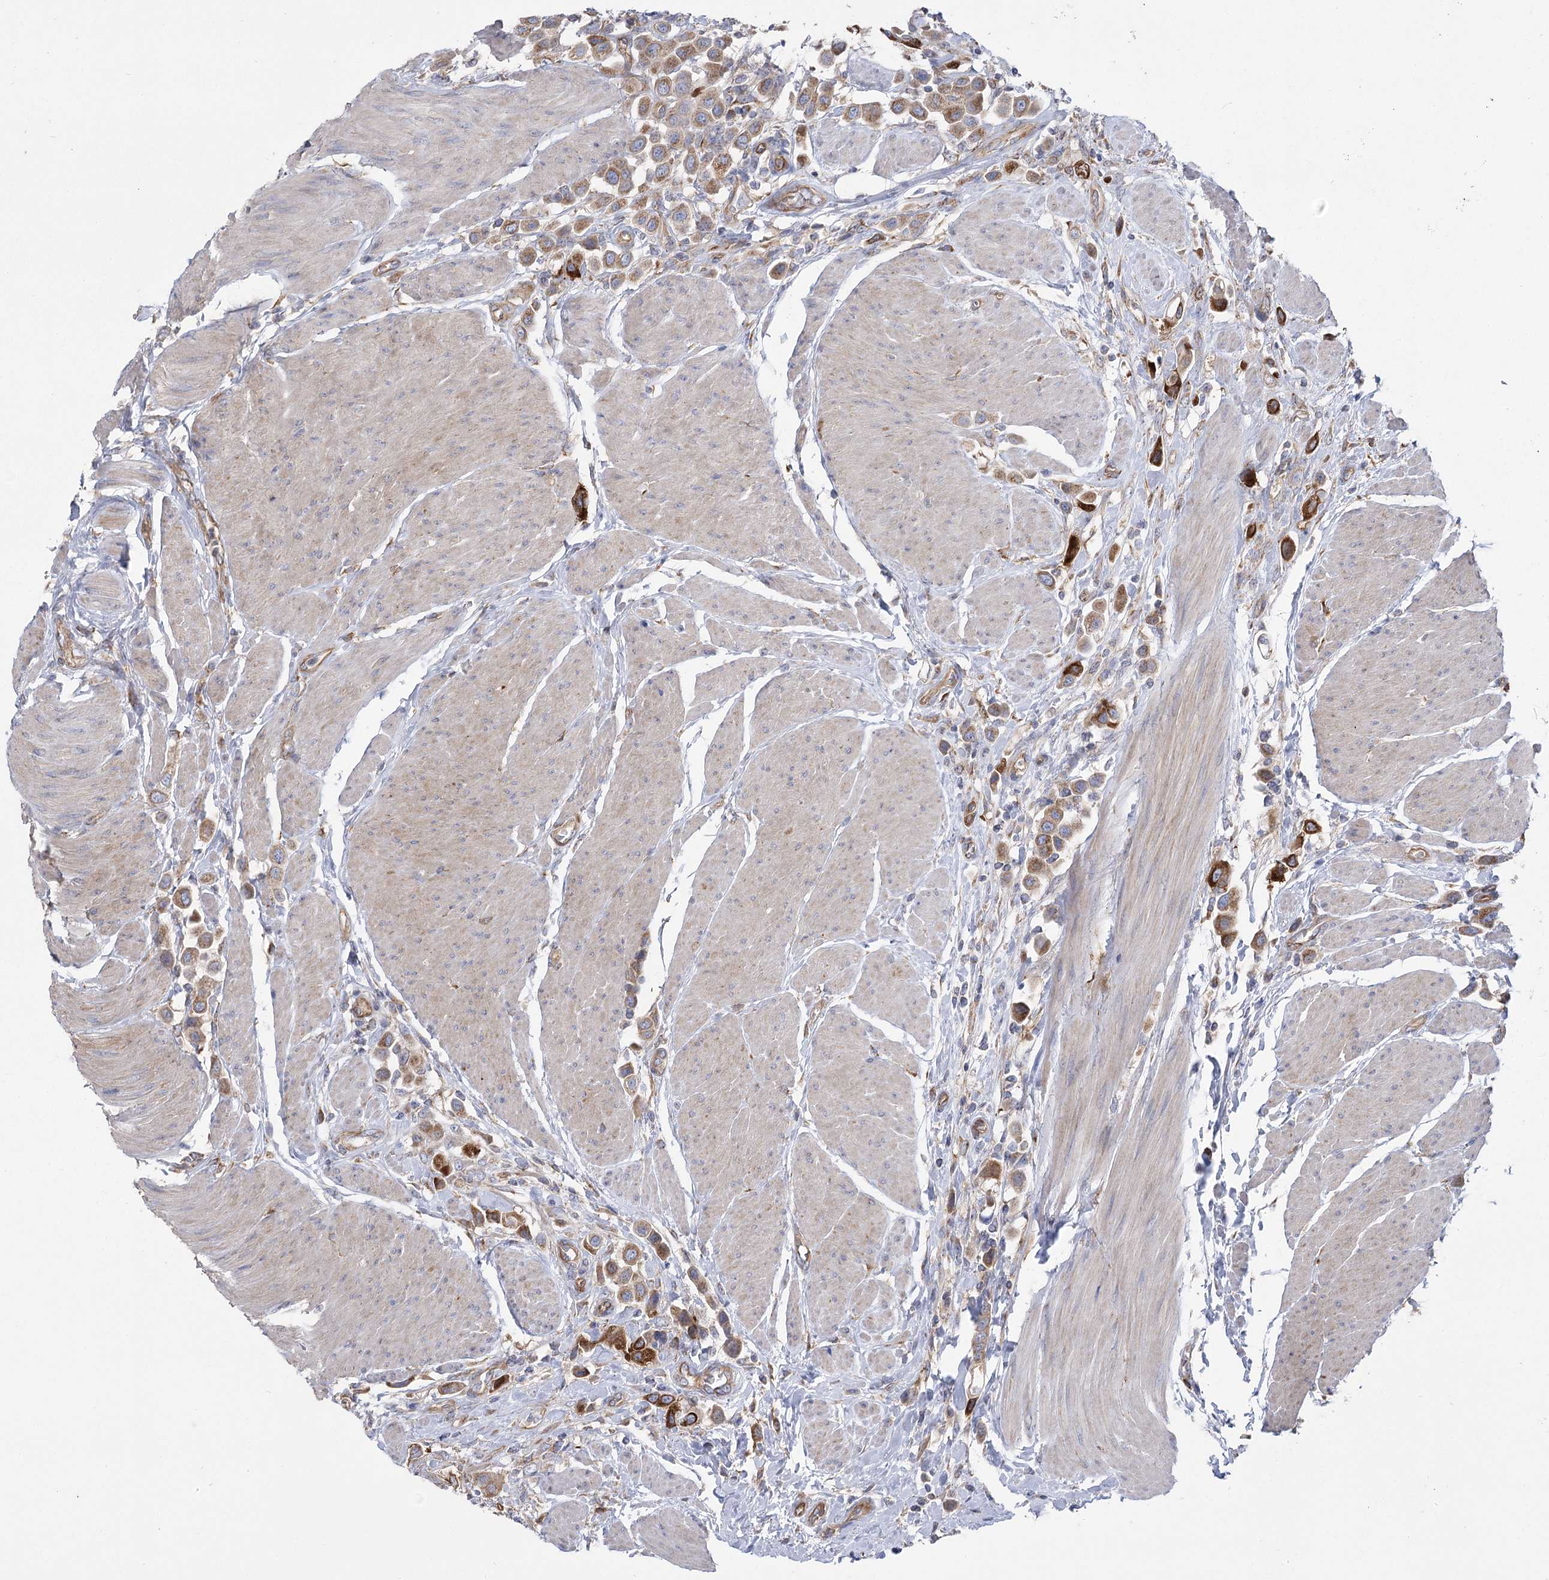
{"staining": {"intensity": "moderate", "quantity": ">75%", "location": "cytoplasmic/membranous"}, "tissue": "urothelial cancer", "cell_type": "Tumor cells", "image_type": "cancer", "snomed": [{"axis": "morphology", "description": "Urothelial carcinoma, High grade"}, {"axis": "topography", "description": "Urinary bladder"}], "caption": "Urothelial carcinoma (high-grade) stained with a protein marker displays moderate staining in tumor cells.", "gene": "RMDN2", "patient": {"sex": "male", "age": 50}}